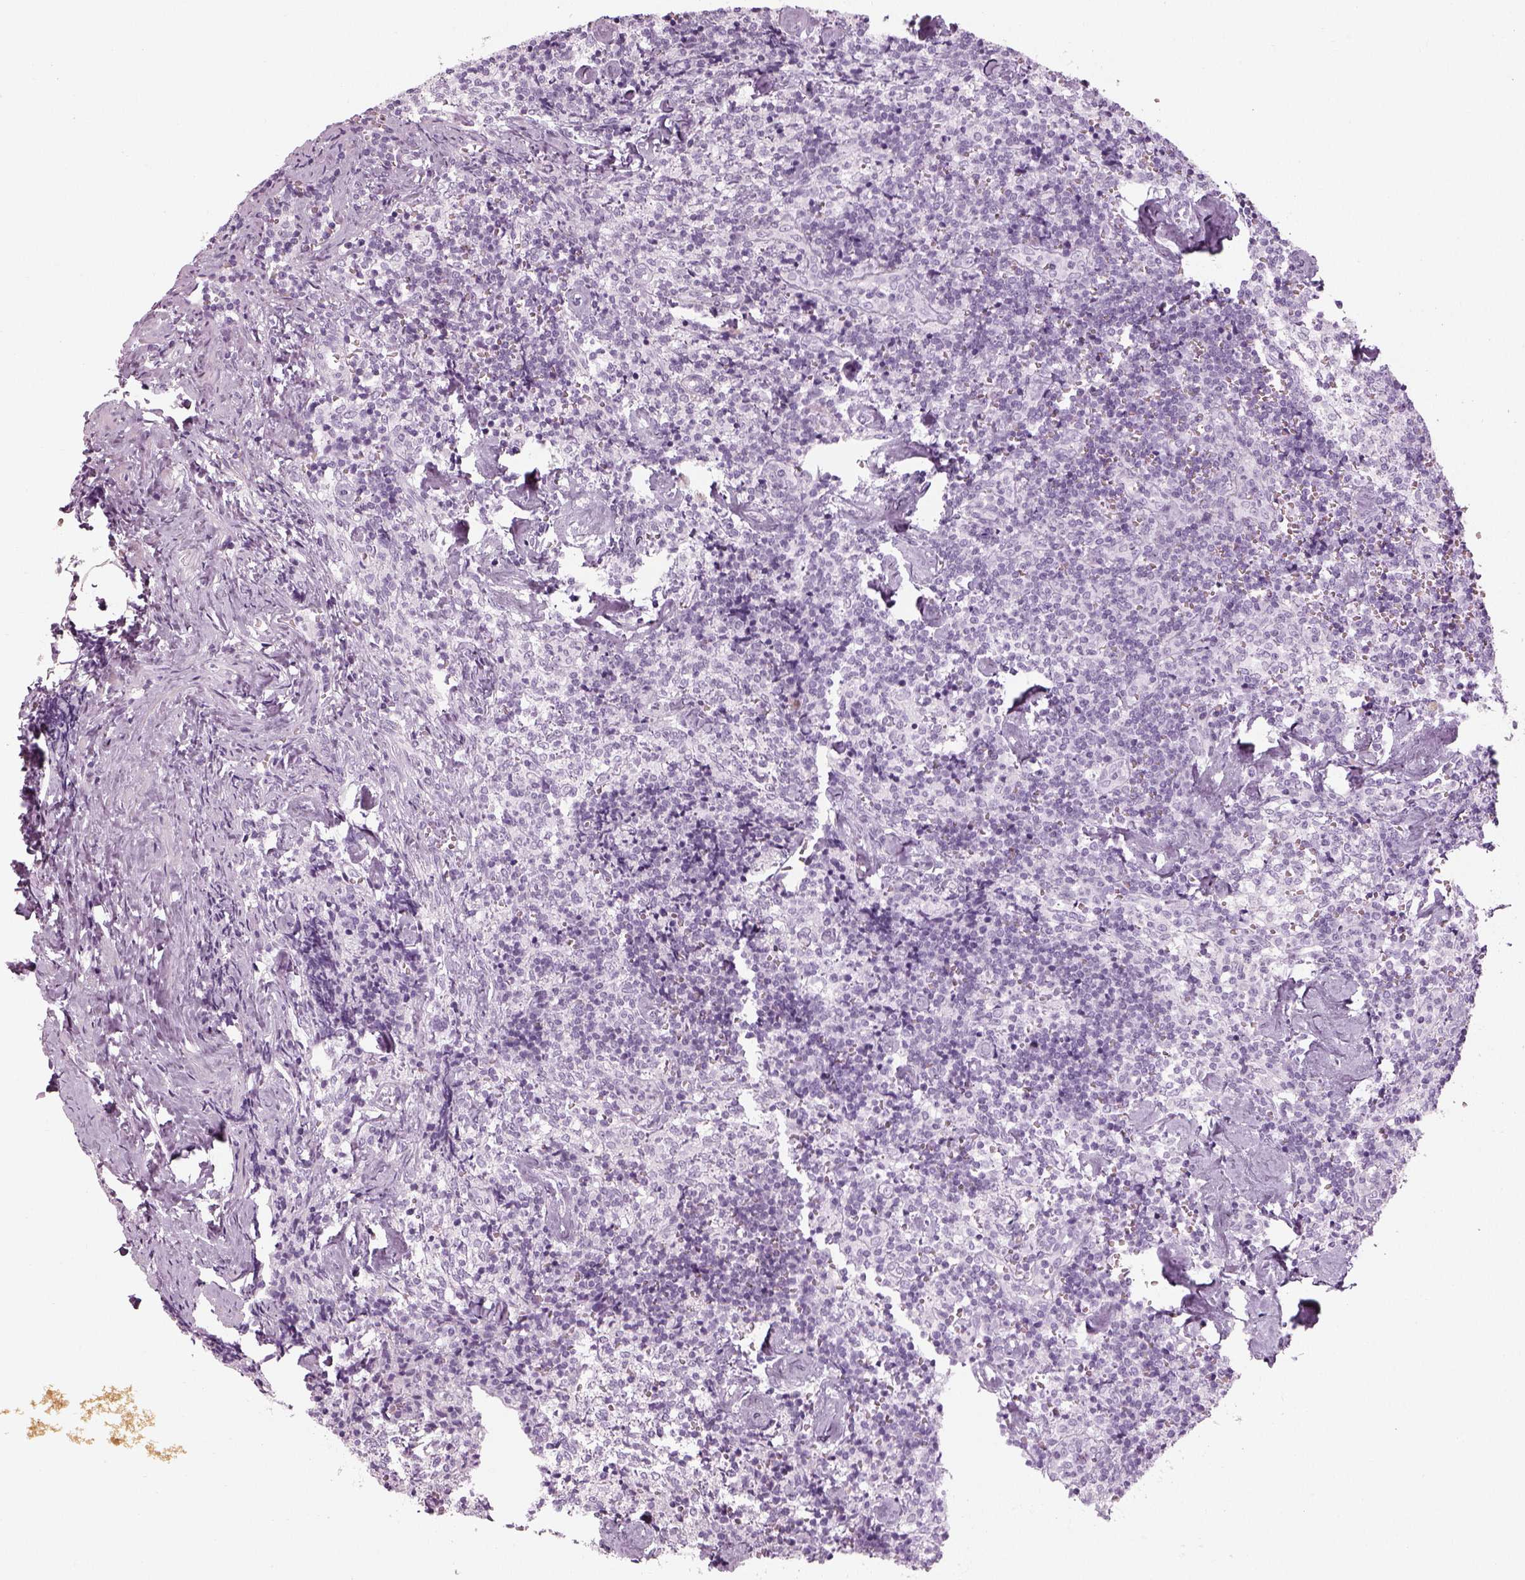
{"staining": {"intensity": "negative", "quantity": "none", "location": "none"}, "tissue": "lymph node", "cell_type": "Germinal center cells", "image_type": "normal", "snomed": [{"axis": "morphology", "description": "Normal tissue, NOS"}, {"axis": "topography", "description": "Lymph node"}], "caption": "The micrograph shows no significant expression in germinal center cells of lymph node.", "gene": "SAG", "patient": {"sex": "female", "age": 50}}